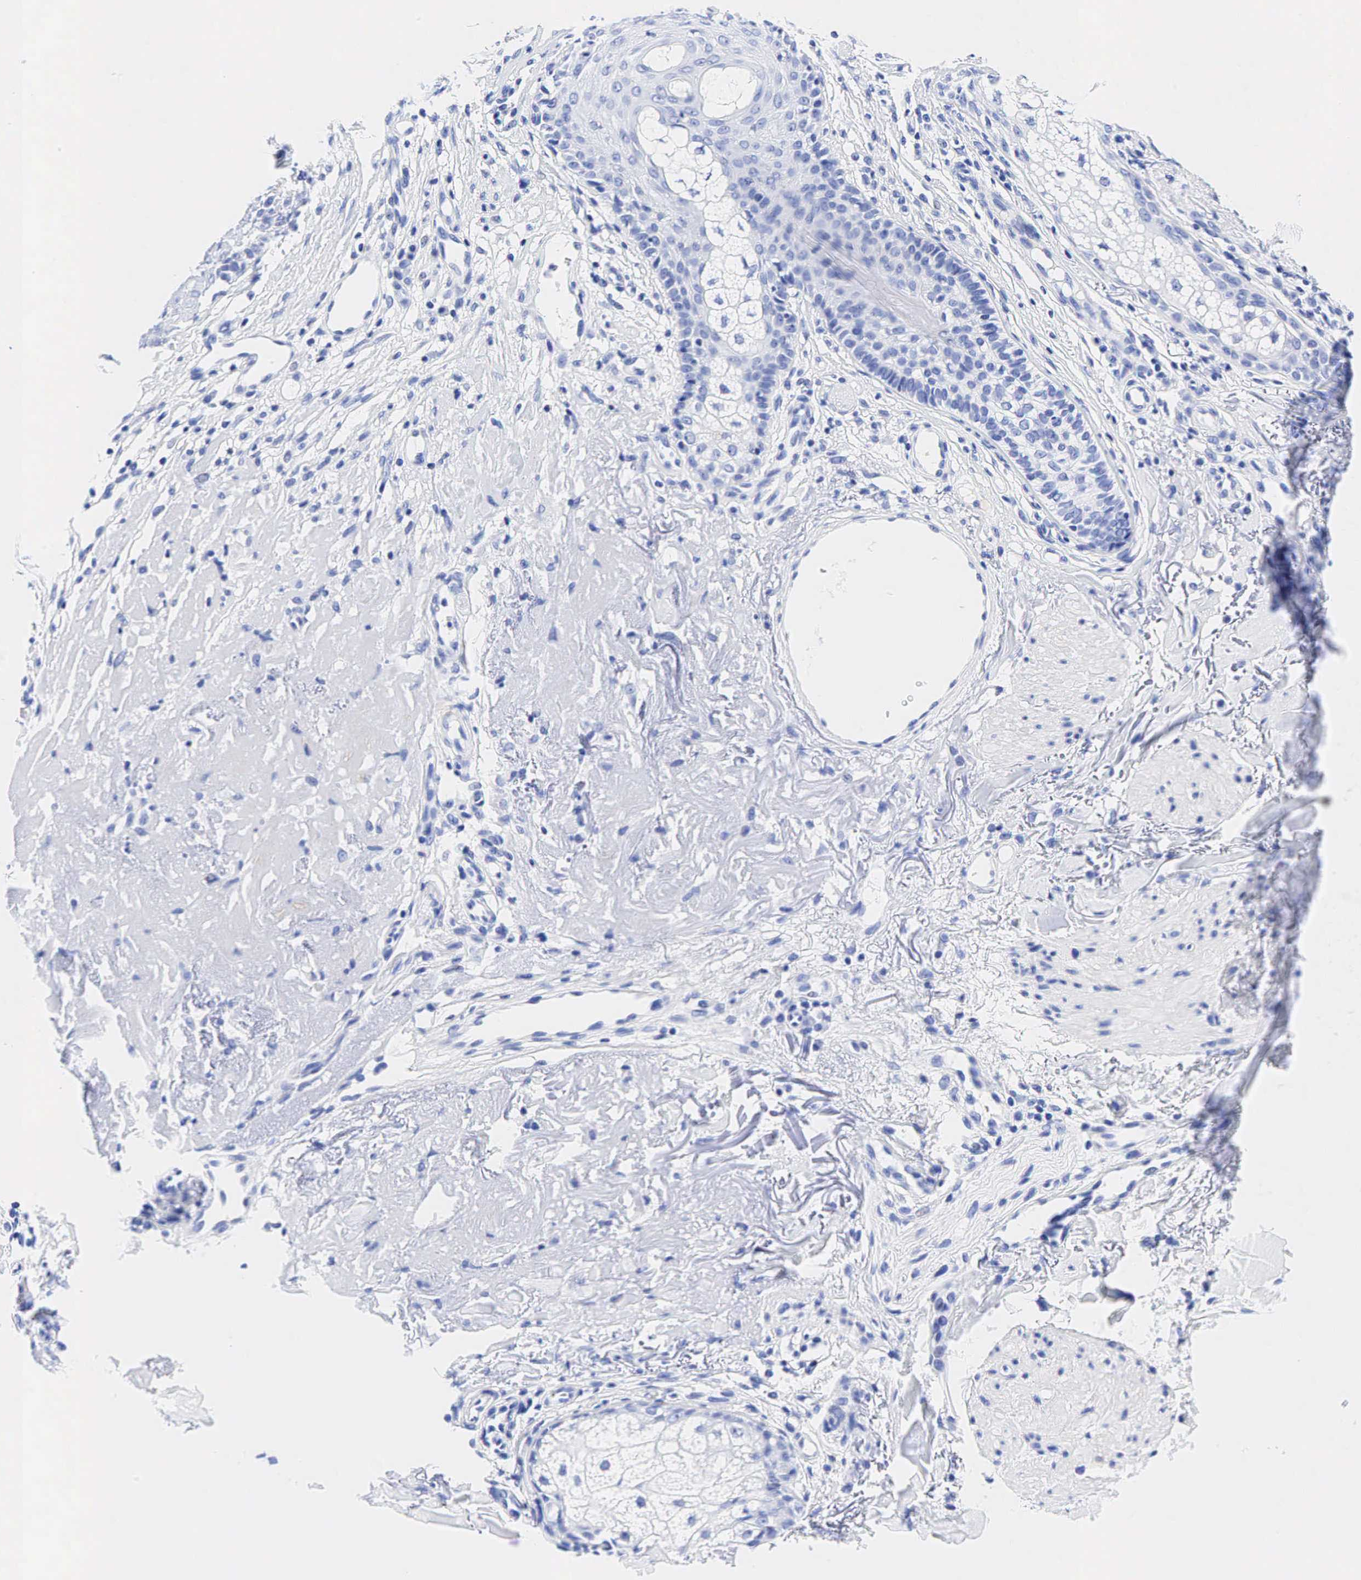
{"staining": {"intensity": "negative", "quantity": "none", "location": "none"}, "tissue": "skin cancer", "cell_type": "Tumor cells", "image_type": "cancer", "snomed": [{"axis": "morphology", "description": "Squamous cell carcinoma, NOS"}, {"axis": "topography", "description": "Skin"}], "caption": "This histopathology image is of squamous cell carcinoma (skin) stained with immunohistochemistry to label a protein in brown with the nuclei are counter-stained blue. There is no expression in tumor cells.", "gene": "ESR1", "patient": {"sex": "male", "age": 77}}